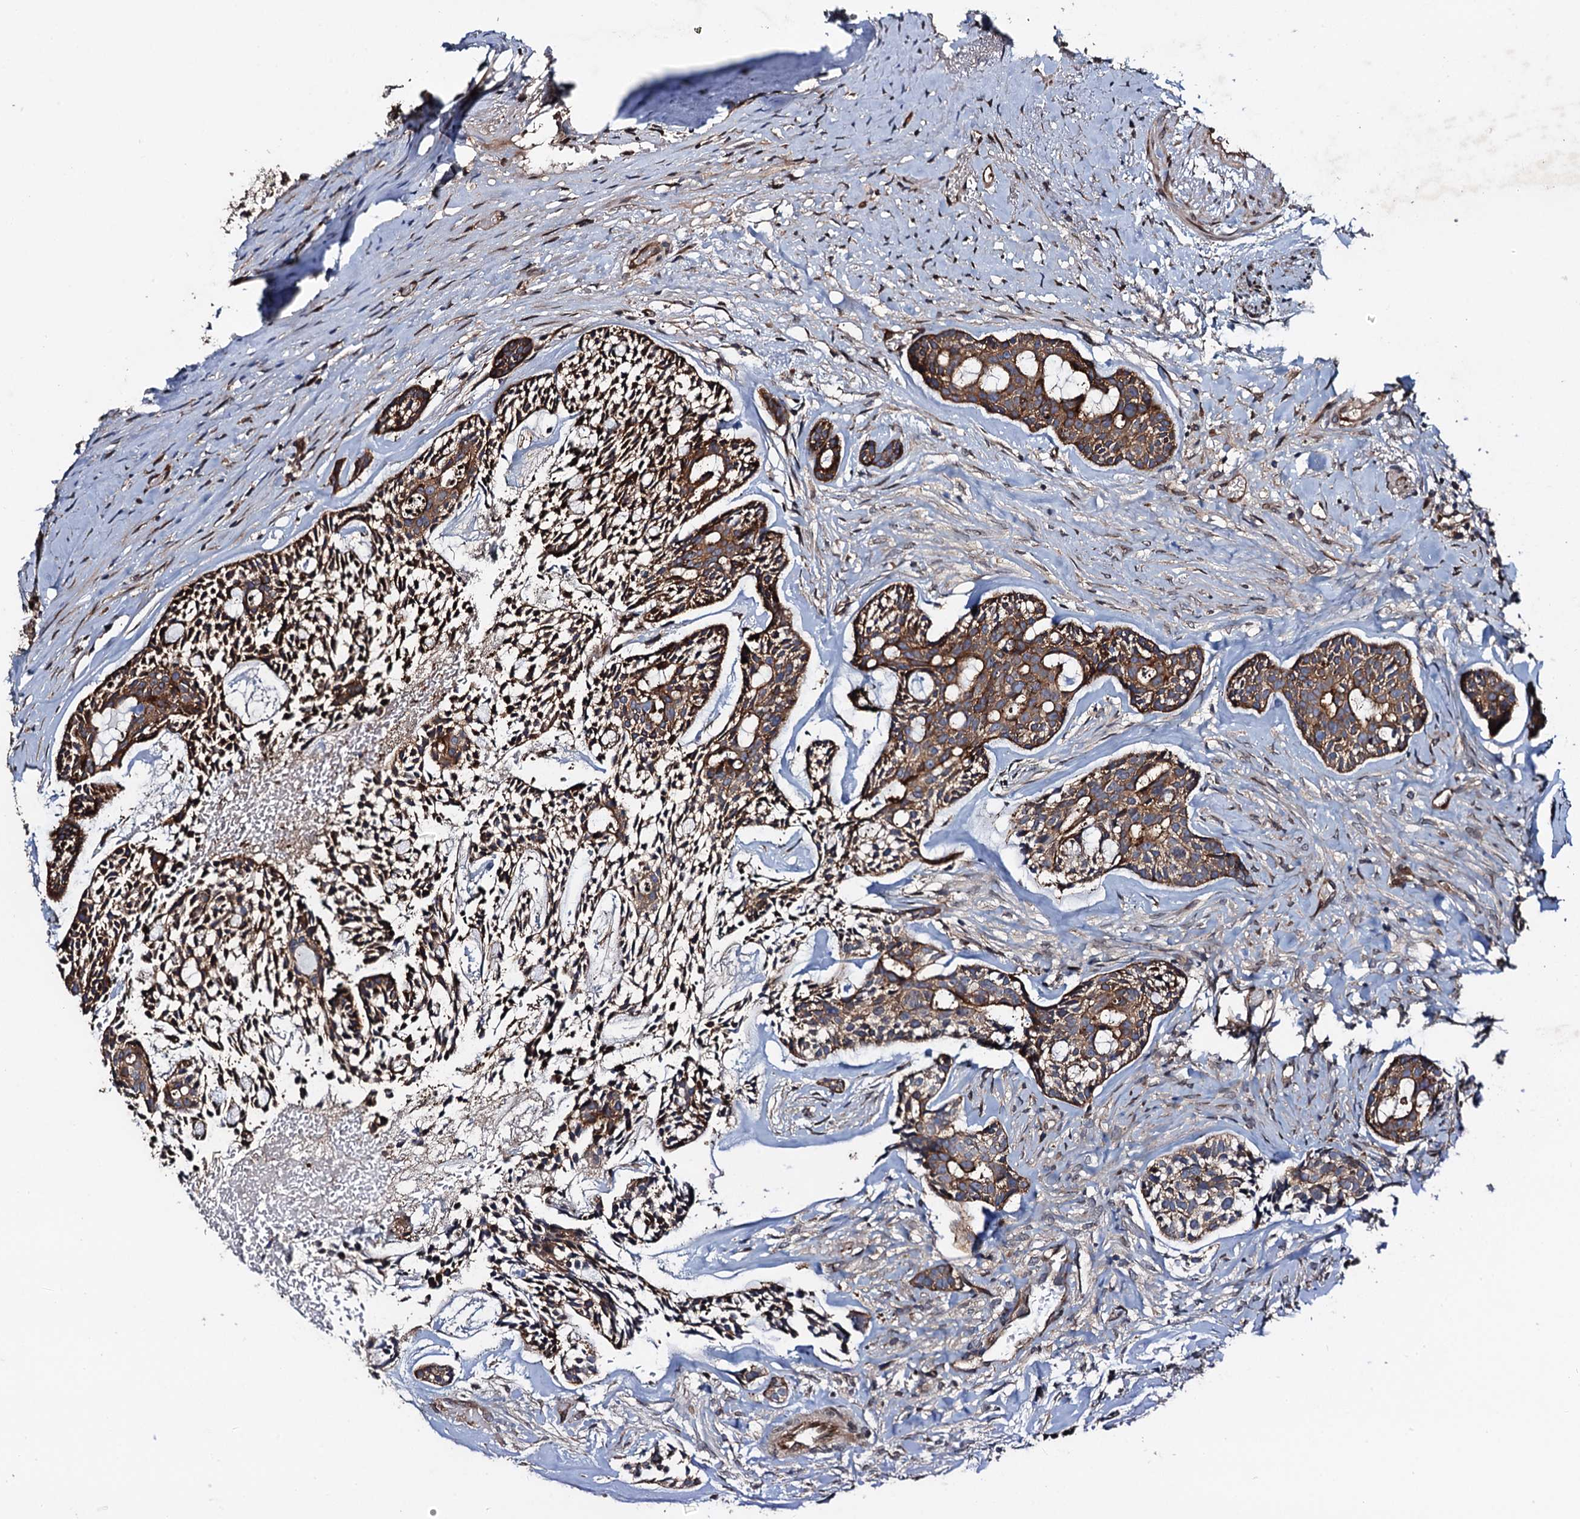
{"staining": {"intensity": "moderate", "quantity": ">75%", "location": "cytoplasmic/membranous"}, "tissue": "head and neck cancer", "cell_type": "Tumor cells", "image_type": "cancer", "snomed": [{"axis": "morphology", "description": "Adenocarcinoma, NOS"}, {"axis": "topography", "description": "Subcutis"}, {"axis": "topography", "description": "Head-Neck"}], "caption": "Head and neck cancer (adenocarcinoma) stained with a brown dye shows moderate cytoplasmic/membranous positive expression in approximately >75% of tumor cells.", "gene": "RHOBTB1", "patient": {"sex": "female", "age": 73}}